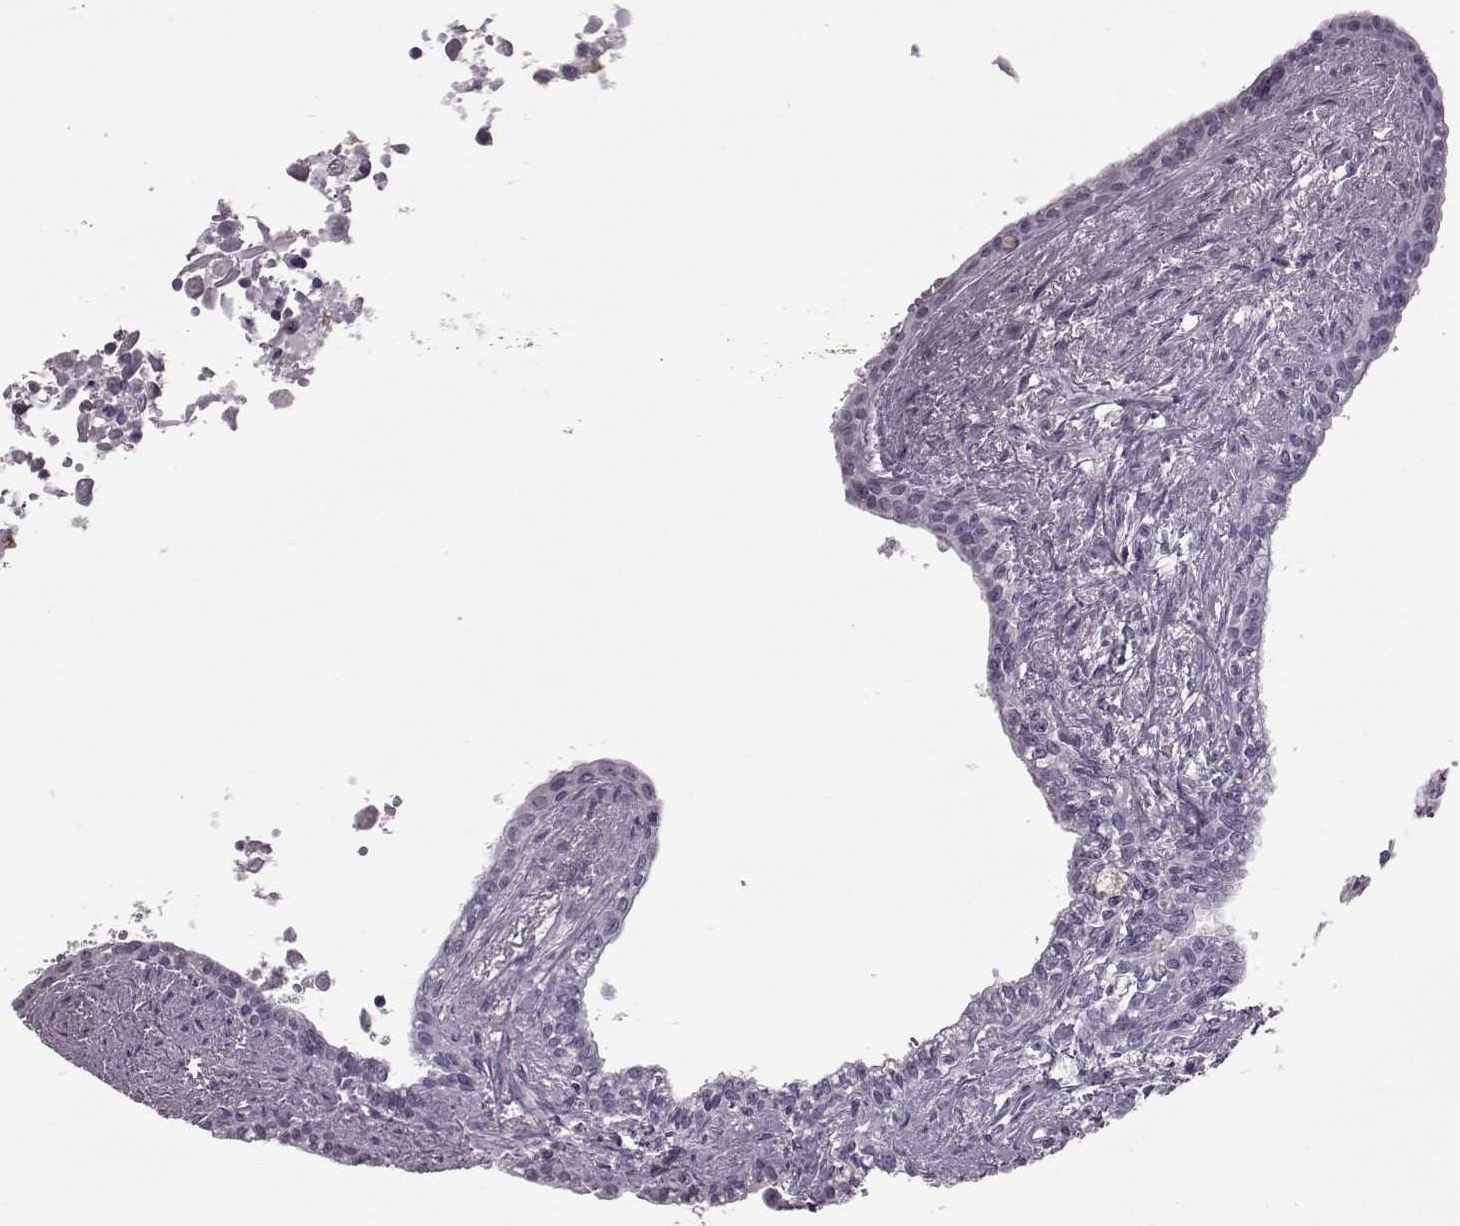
{"staining": {"intensity": "negative", "quantity": "none", "location": "none"}, "tissue": "seminal vesicle", "cell_type": "Glandular cells", "image_type": "normal", "snomed": [{"axis": "morphology", "description": "Normal tissue, NOS"}, {"axis": "morphology", "description": "Urothelial carcinoma, NOS"}, {"axis": "topography", "description": "Urinary bladder"}, {"axis": "topography", "description": "Seminal veicle"}], "caption": "Immunohistochemistry histopathology image of normal seminal vesicle: seminal vesicle stained with DAB (3,3'-diaminobenzidine) displays no significant protein expression in glandular cells.", "gene": "JSRP1", "patient": {"sex": "male", "age": 76}}